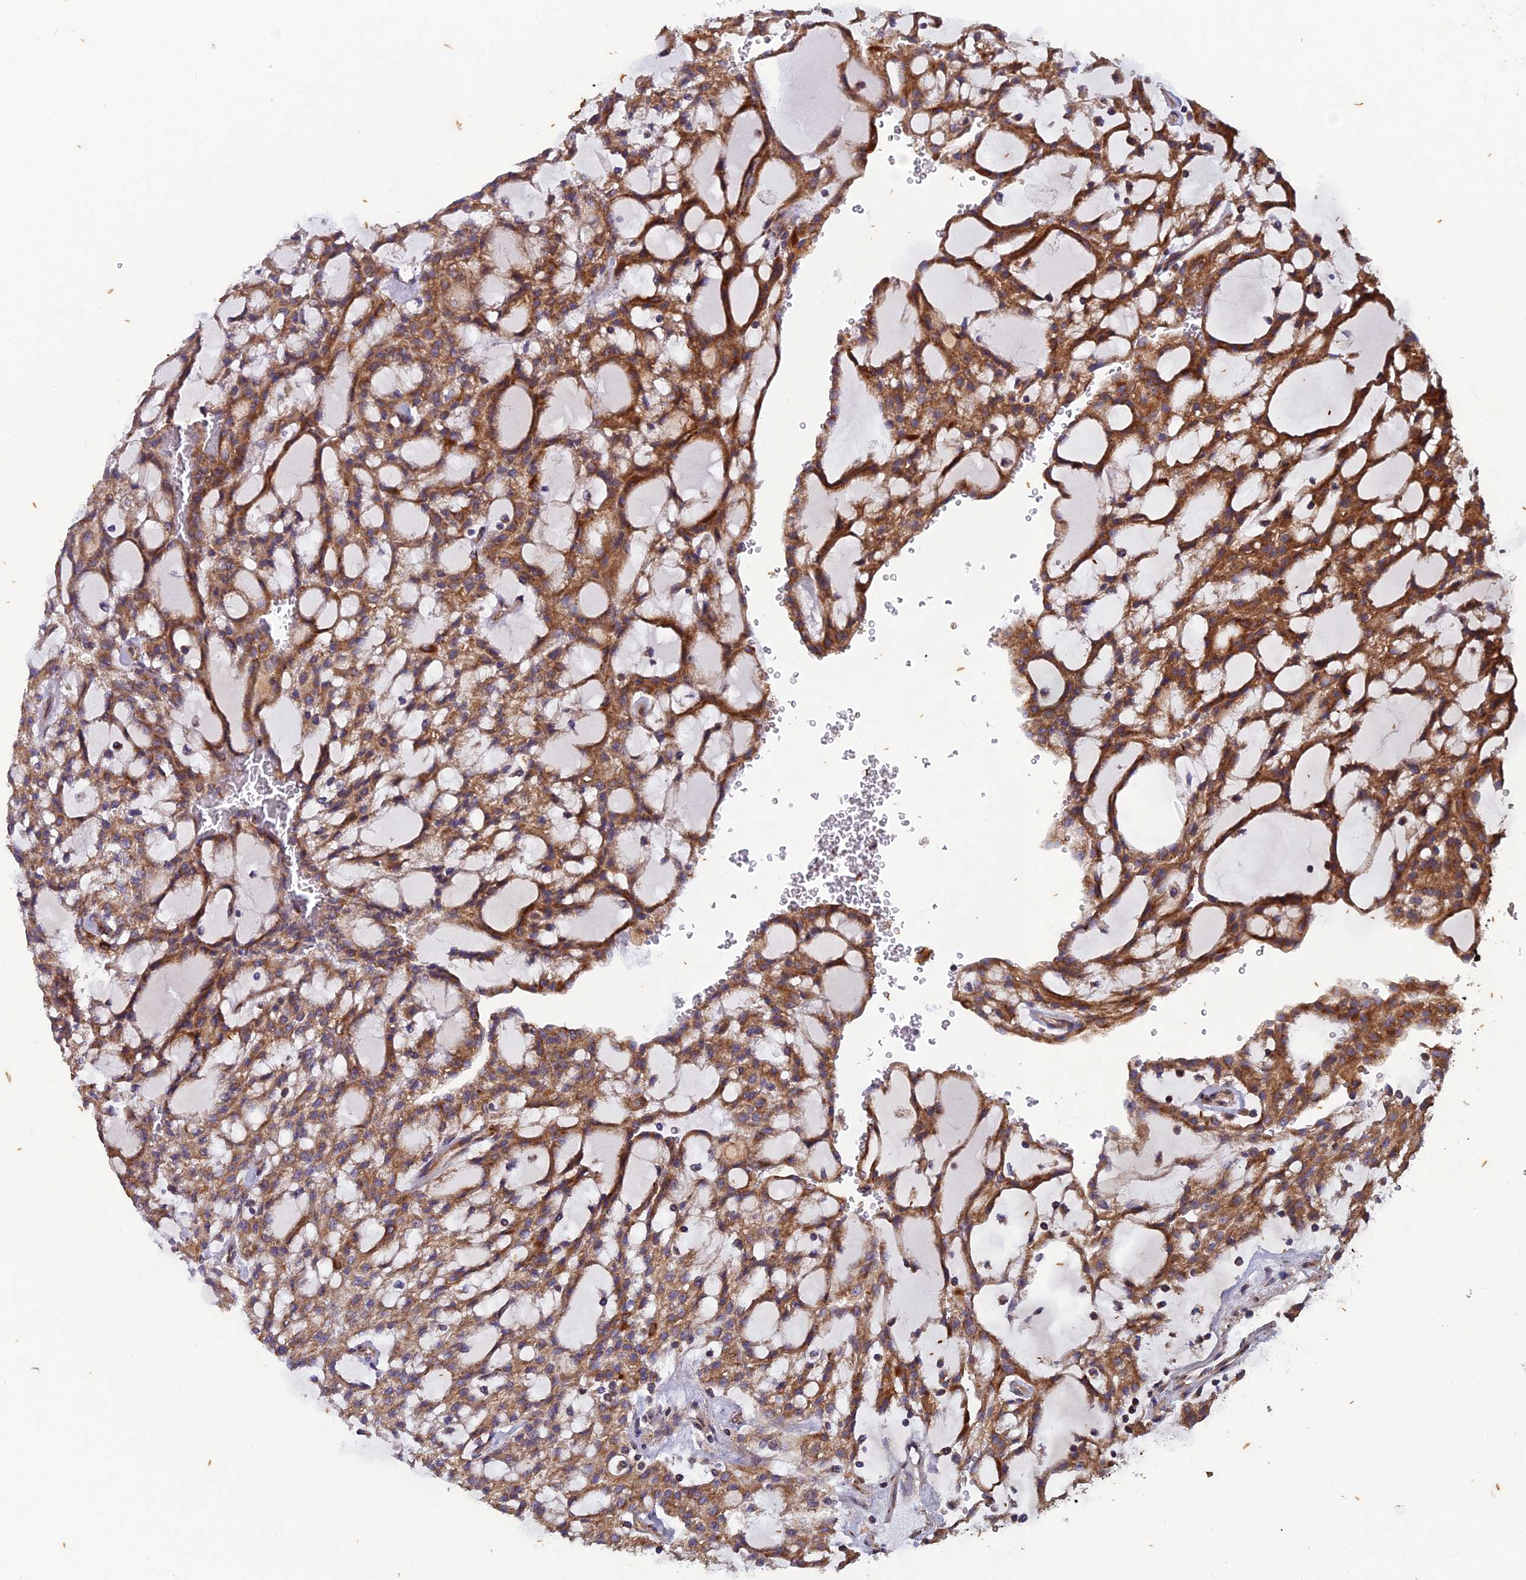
{"staining": {"intensity": "moderate", "quantity": ">75%", "location": "cytoplasmic/membranous"}, "tissue": "renal cancer", "cell_type": "Tumor cells", "image_type": "cancer", "snomed": [{"axis": "morphology", "description": "Adenocarcinoma, NOS"}, {"axis": "topography", "description": "Kidney"}], "caption": "Immunohistochemical staining of renal cancer (adenocarcinoma) reveals moderate cytoplasmic/membranous protein positivity in about >75% of tumor cells.", "gene": "AP4S1", "patient": {"sex": "male", "age": 63}}